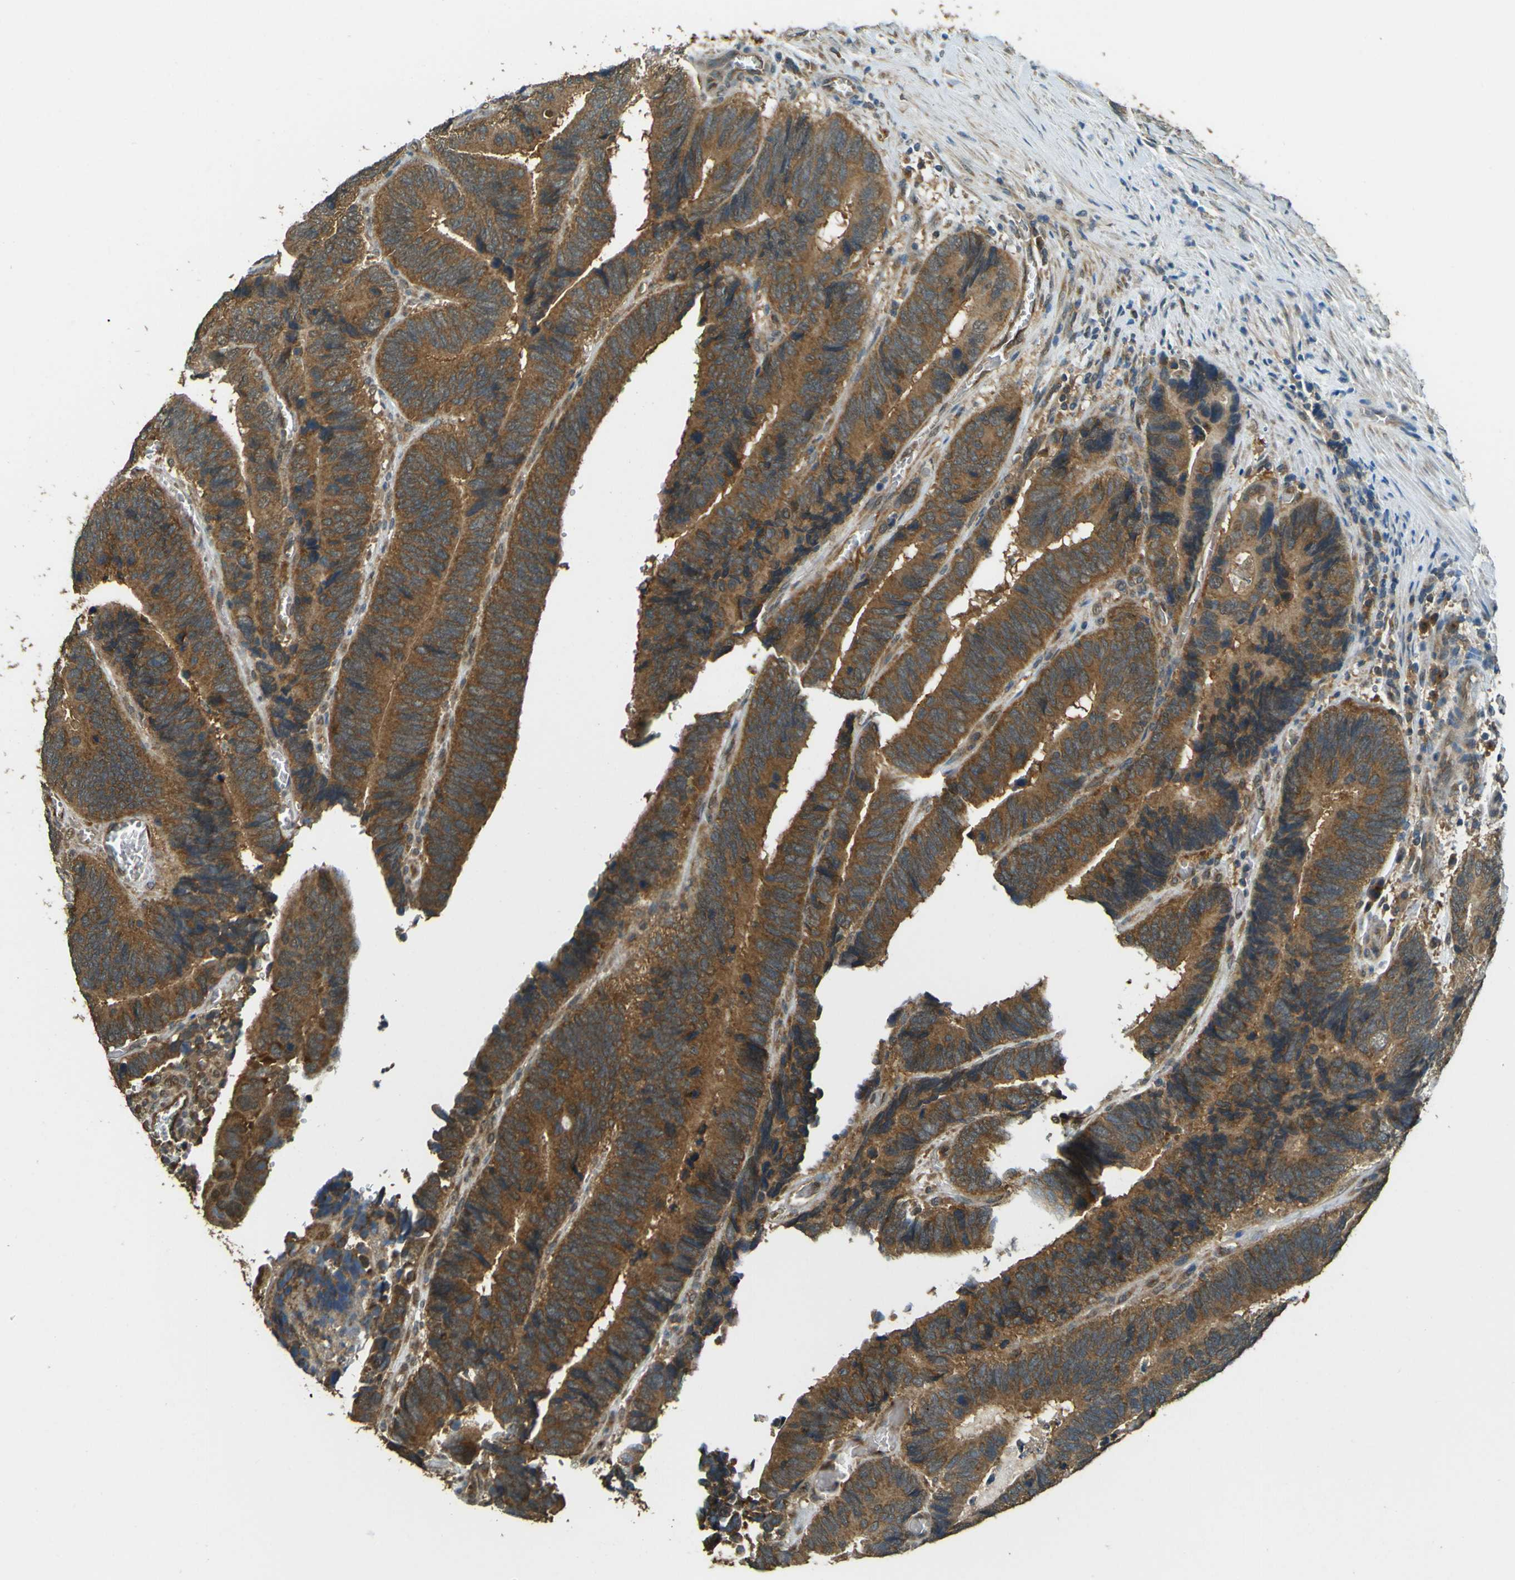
{"staining": {"intensity": "strong", "quantity": ">75%", "location": "cytoplasmic/membranous"}, "tissue": "colorectal cancer", "cell_type": "Tumor cells", "image_type": "cancer", "snomed": [{"axis": "morphology", "description": "Adenocarcinoma, NOS"}, {"axis": "topography", "description": "Colon"}], "caption": "Colorectal adenocarcinoma stained with immunohistochemistry (IHC) displays strong cytoplasmic/membranous positivity in approximately >75% of tumor cells.", "gene": "GOLGA1", "patient": {"sex": "male", "age": 72}}